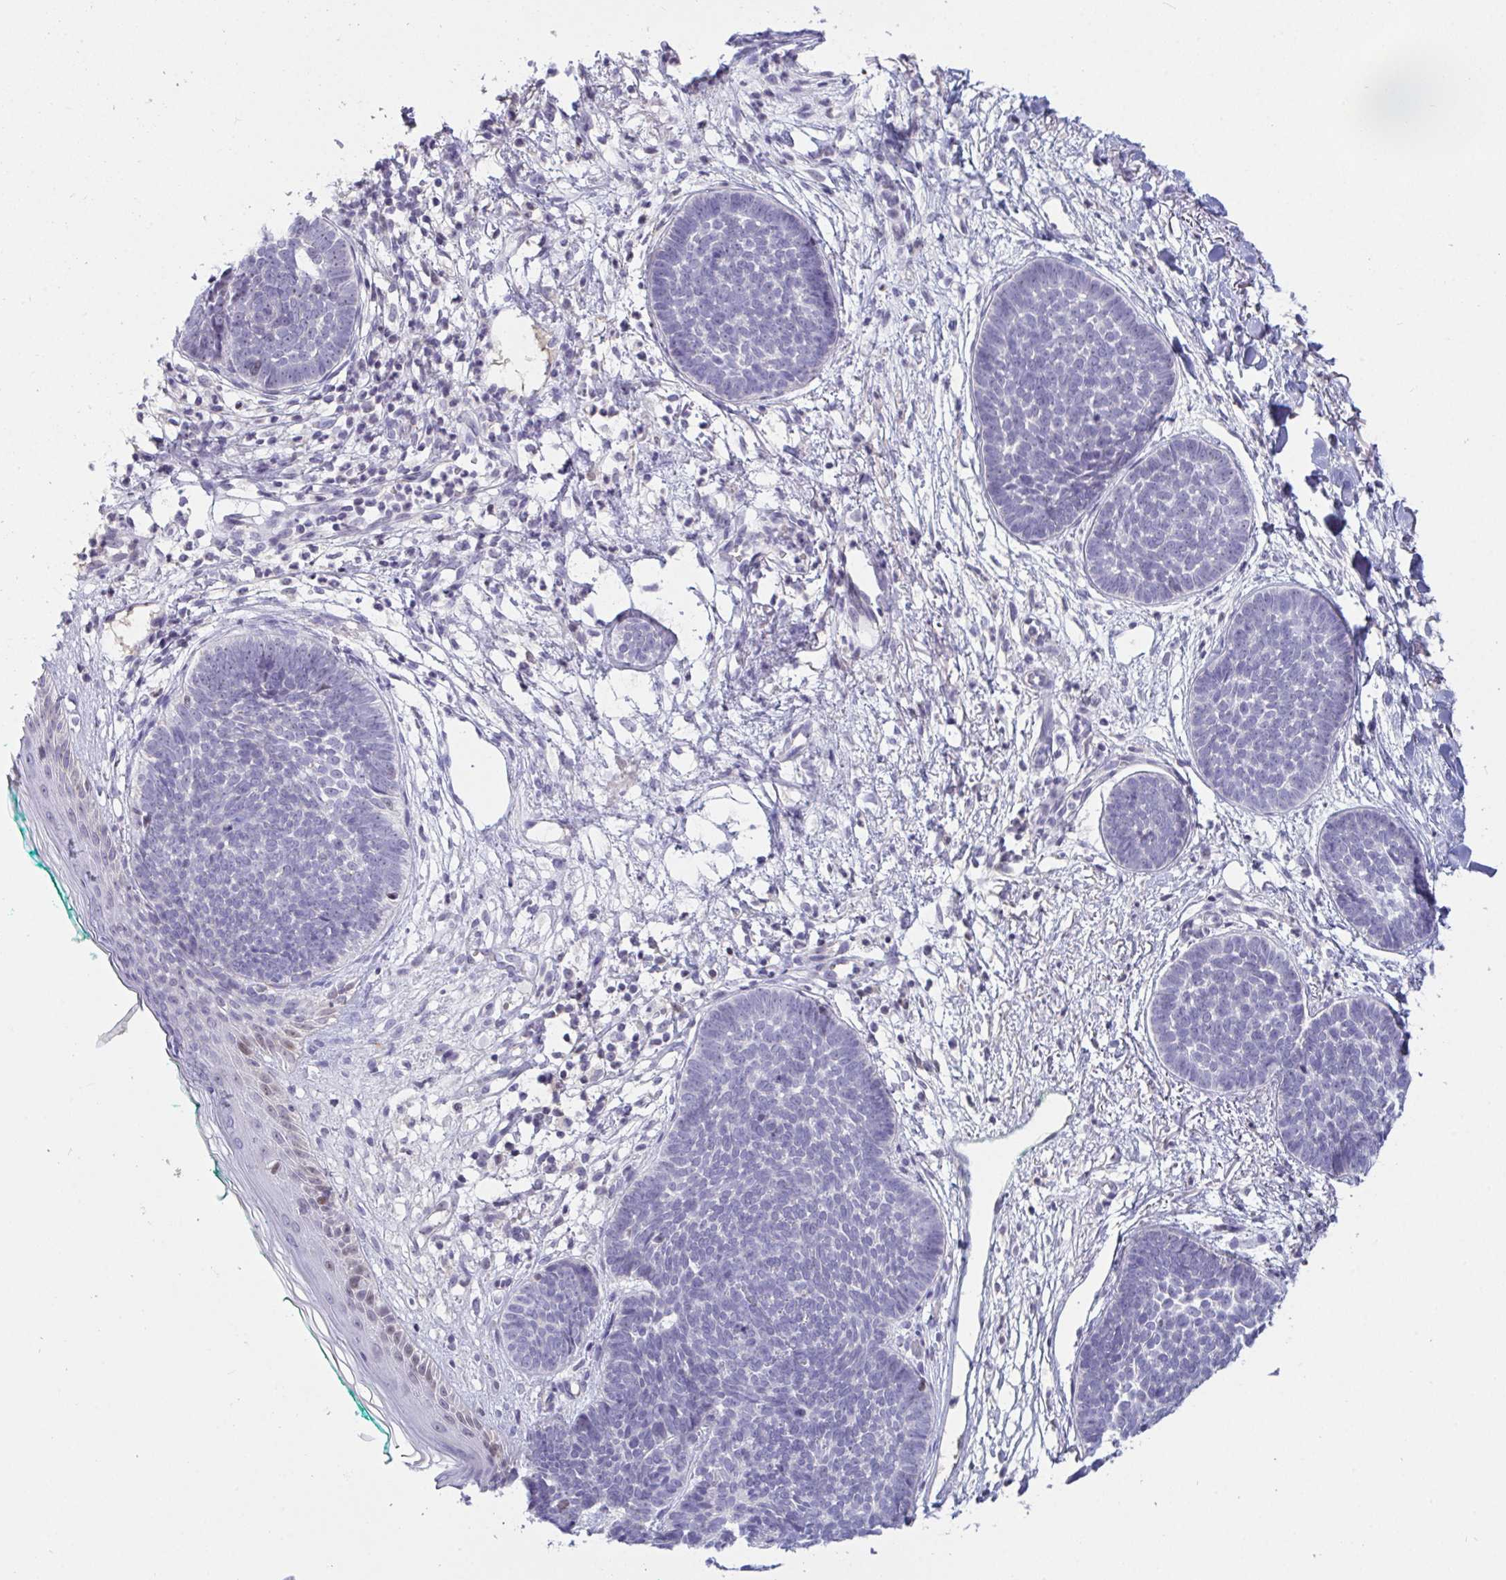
{"staining": {"intensity": "negative", "quantity": "none", "location": "none"}, "tissue": "skin cancer", "cell_type": "Tumor cells", "image_type": "cancer", "snomed": [{"axis": "morphology", "description": "Basal cell carcinoma"}, {"axis": "topography", "description": "Skin"}, {"axis": "topography", "description": "Skin of neck"}, {"axis": "topography", "description": "Skin of shoulder"}, {"axis": "topography", "description": "Skin of back"}], "caption": "Skin basal cell carcinoma was stained to show a protein in brown. There is no significant expression in tumor cells. (Stains: DAB (3,3'-diaminobenzidine) immunohistochemistry with hematoxylin counter stain, Microscopy: brightfield microscopy at high magnification).", "gene": "MYC", "patient": {"sex": "male", "age": 80}}